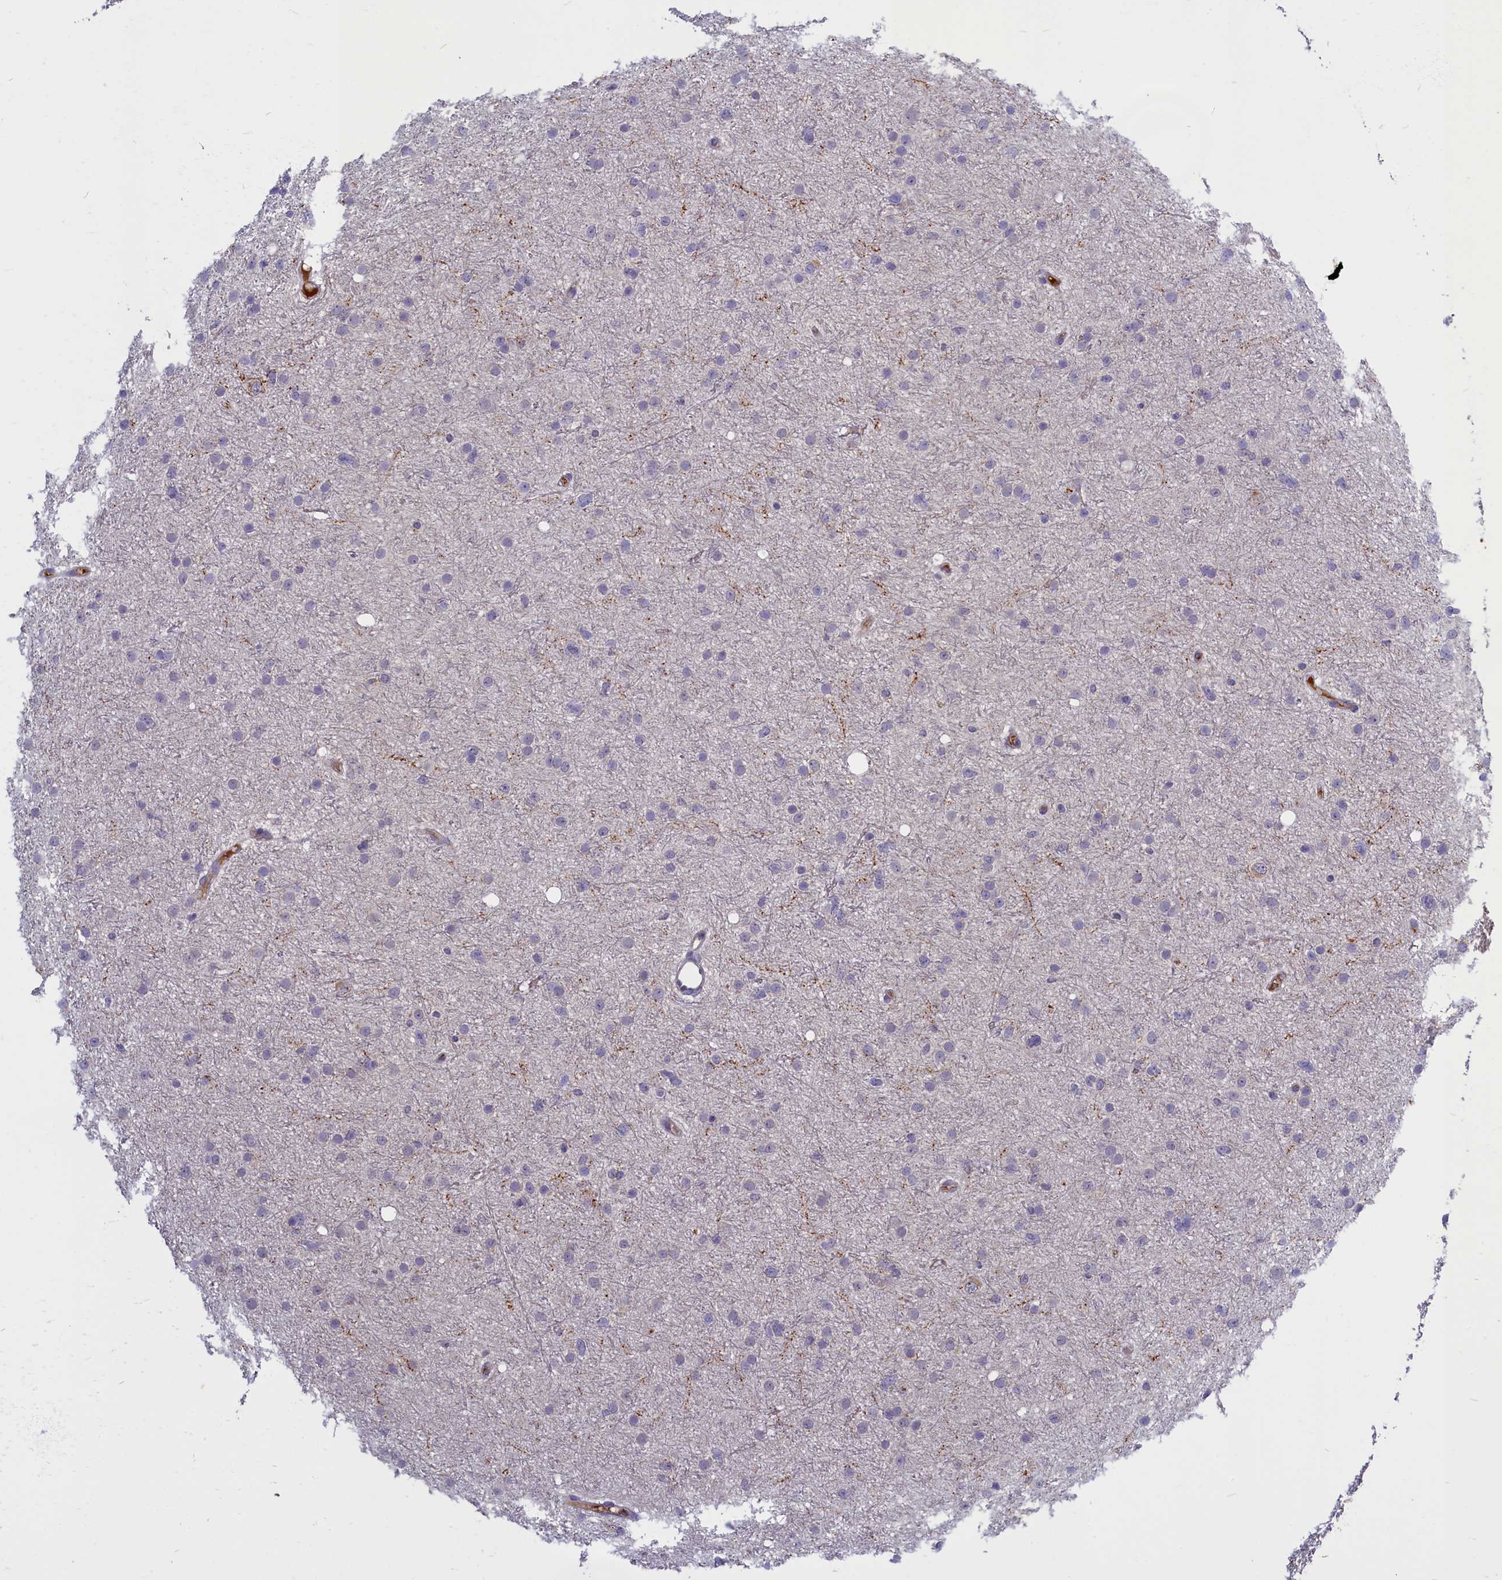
{"staining": {"intensity": "negative", "quantity": "none", "location": "none"}, "tissue": "glioma", "cell_type": "Tumor cells", "image_type": "cancer", "snomed": [{"axis": "morphology", "description": "Glioma, malignant, Low grade"}, {"axis": "topography", "description": "Cerebral cortex"}], "caption": "Protein analysis of glioma demonstrates no significant positivity in tumor cells.", "gene": "SV2C", "patient": {"sex": "female", "age": 39}}